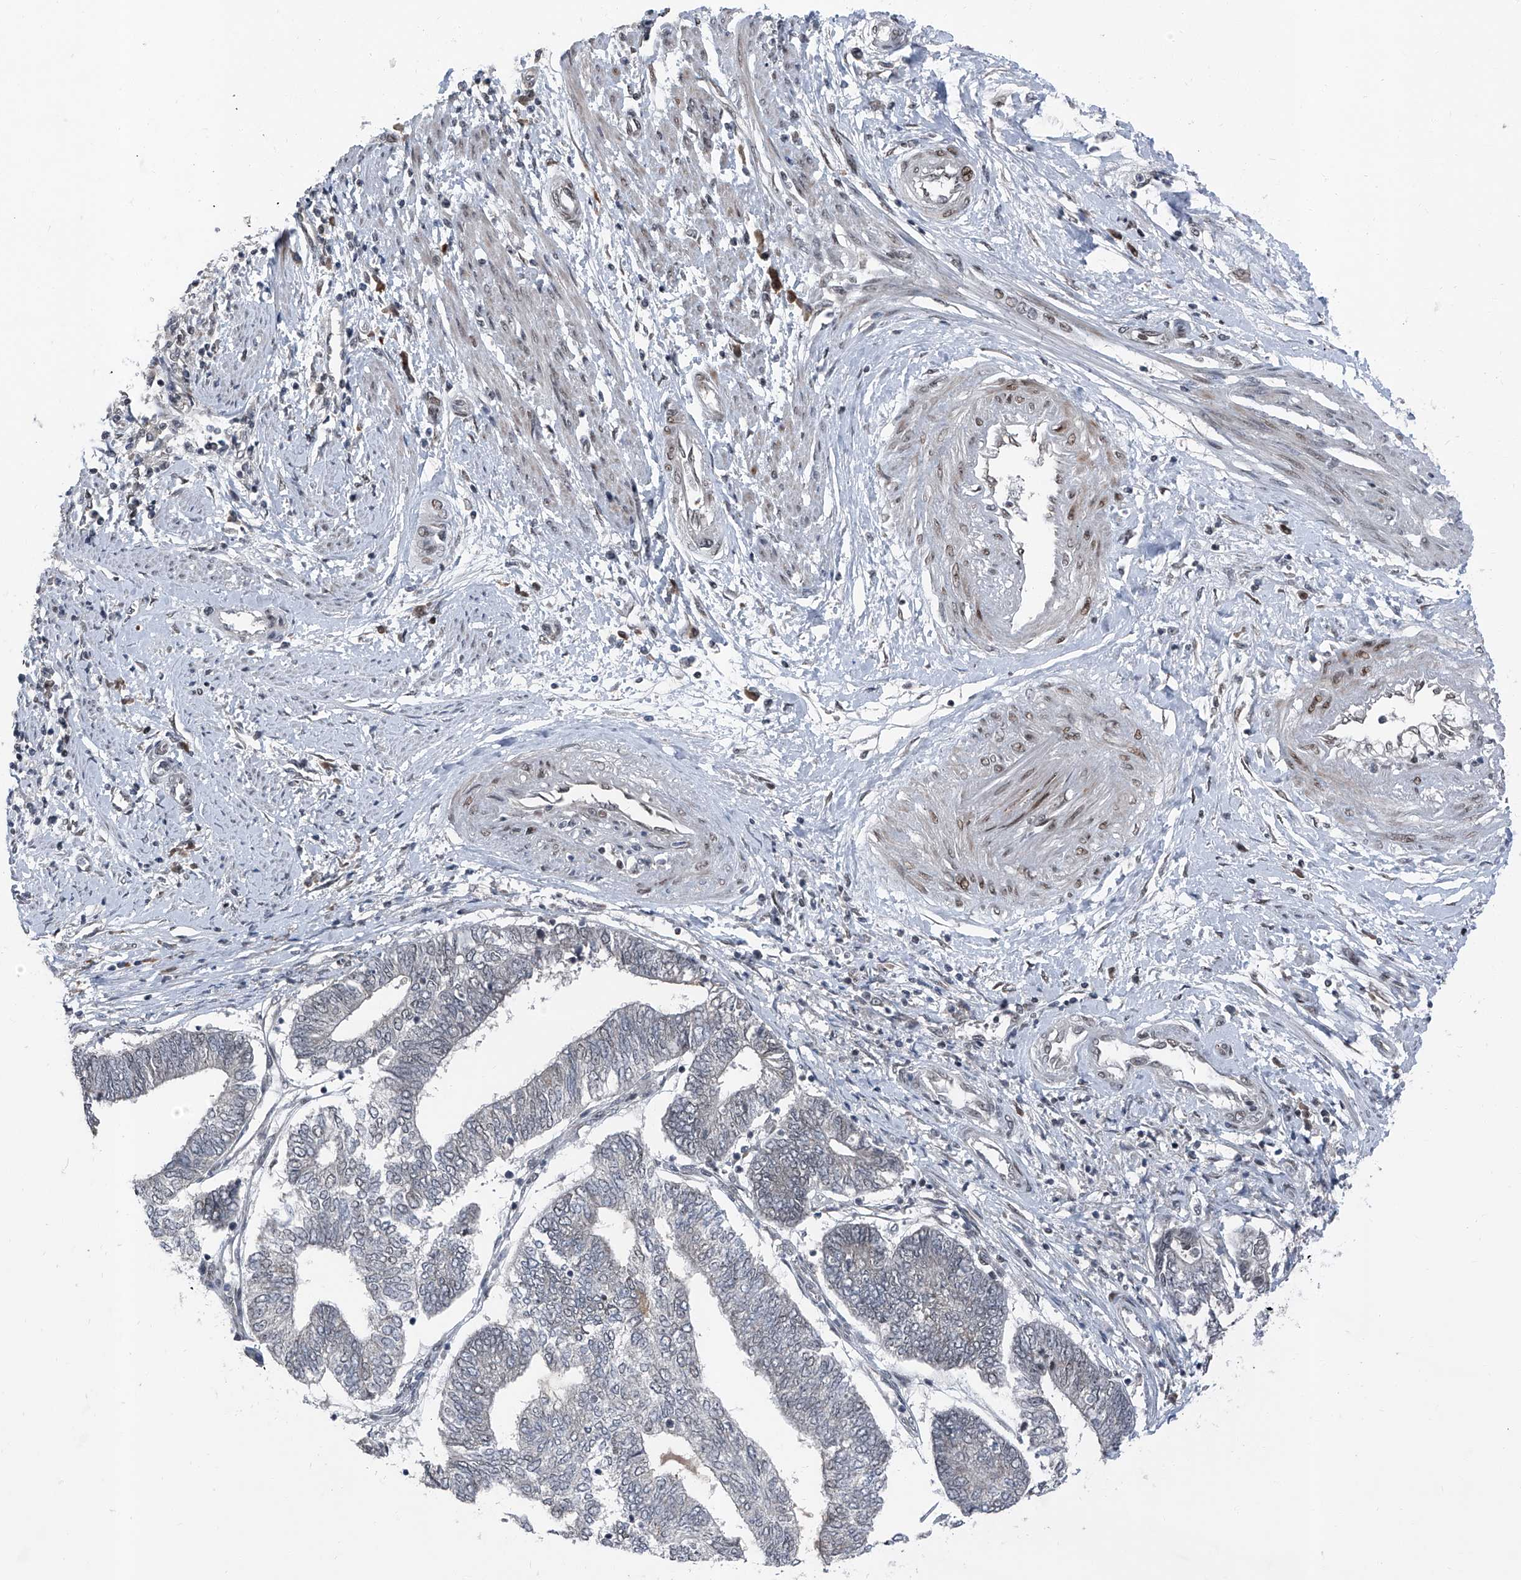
{"staining": {"intensity": "negative", "quantity": "none", "location": "none"}, "tissue": "endometrial cancer", "cell_type": "Tumor cells", "image_type": "cancer", "snomed": [{"axis": "morphology", "description": "Adenocarcinoma, NOS"}, {"axis": "topography", "description": "Uterus"}, {"axis": "topography", "description": "Endometrium"}], "caption": "Tumor cells are negative for brown protein staining in endometrial cancer.", "gene": "BMI1", "patient": {"sex": "female", "age": 70}}